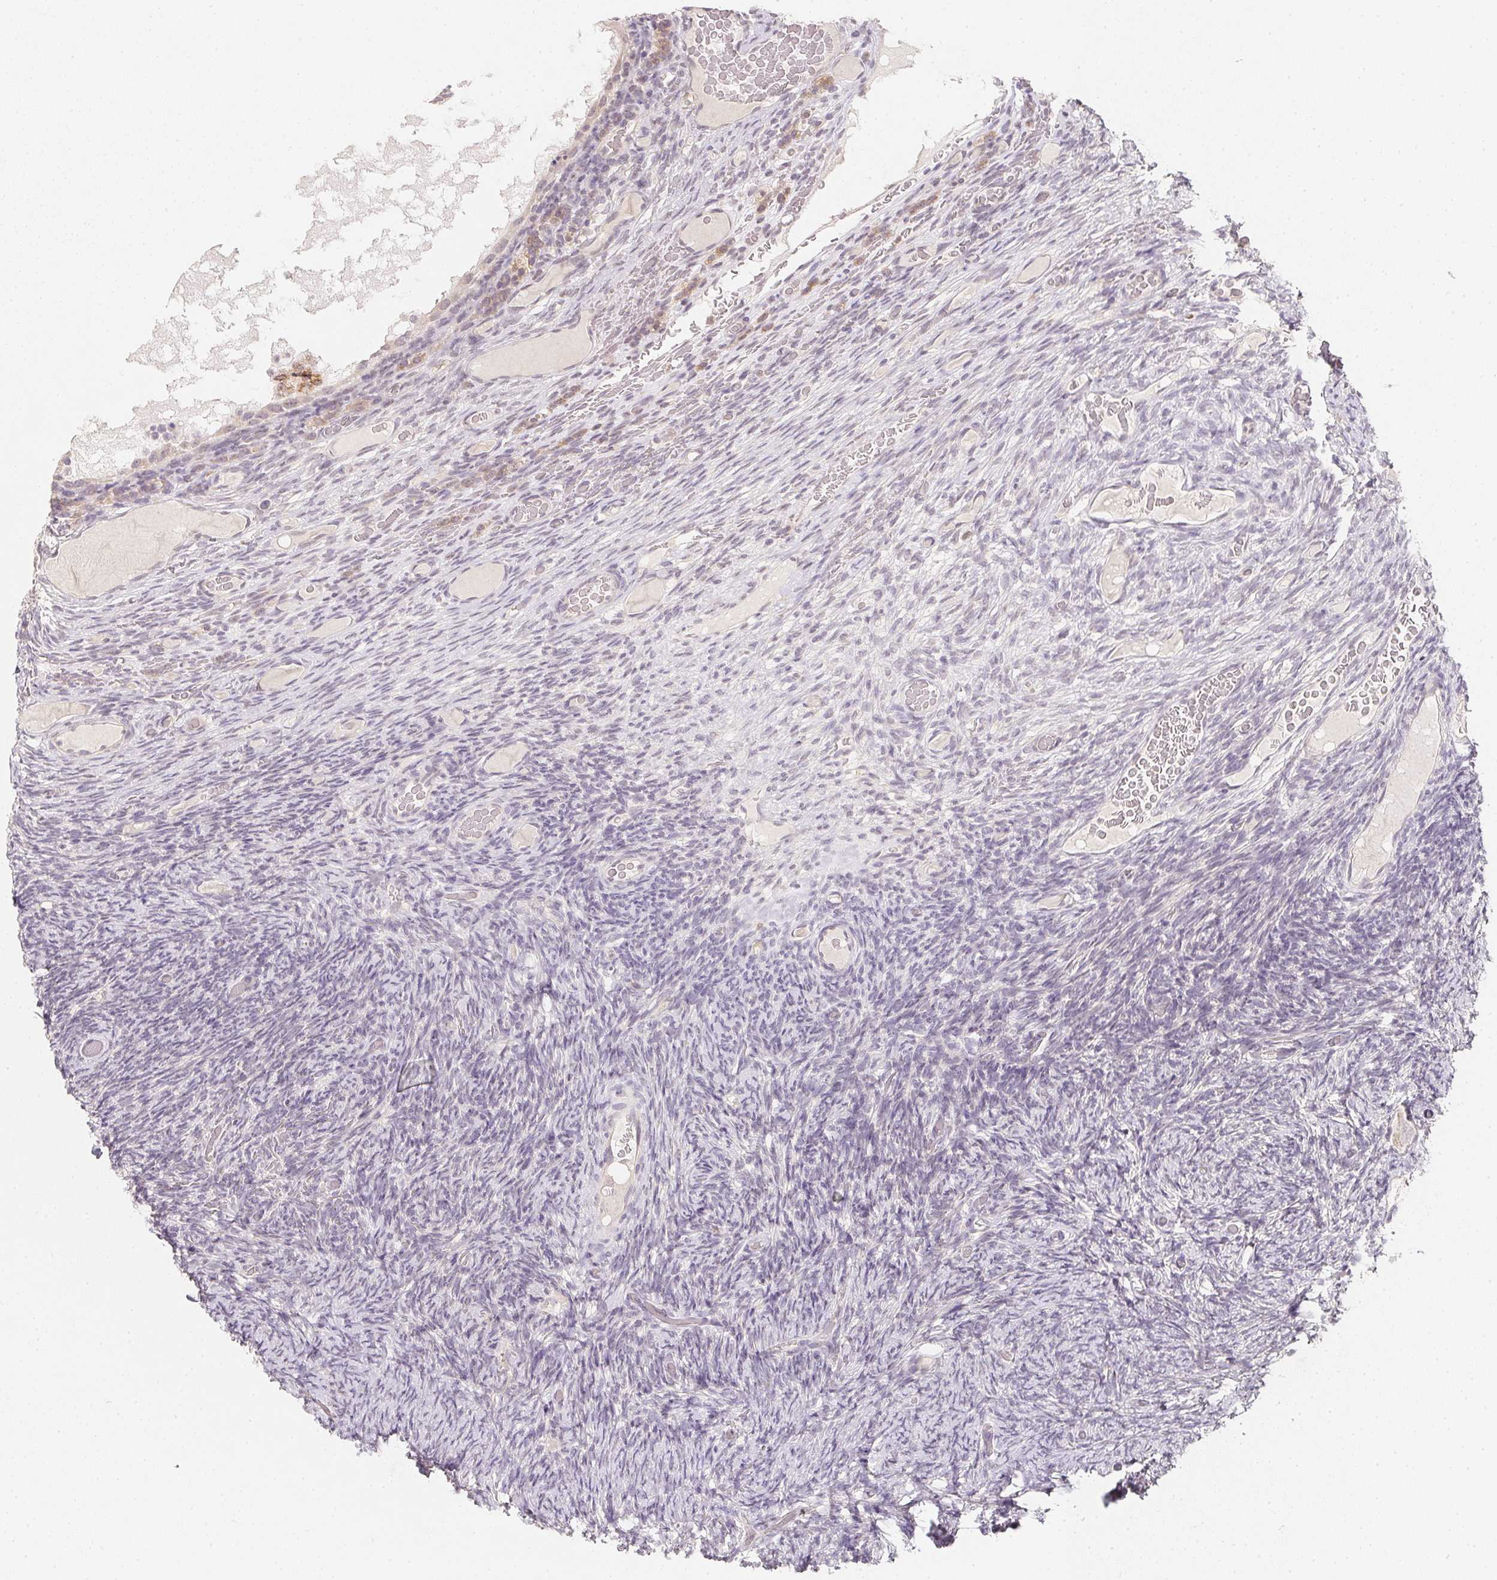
{"staining": {"intensity": "negative", "quantity": "none", "location": "none"}, "tissue": "ovary", "cell_type": "Follicle cells", "image_type": "normal", "snomed": [{"axis": "morphology", "description": "Normal tissue, NOS"}, {"axis": "topography", "description": "Ovary"}], "caption": "Immunohistochemical staining of benign human ovary exhibits no significant expression in follicle cells. (Stains: DAB (3,3'-diaminobenzidine) immunohistochemistry (IHC) with hematoxylin counter stain, Microscopy: brightfield microscopy at high magnification).", "gene": "SOAT1", "patient": {"sex": "female", "age": 34}}